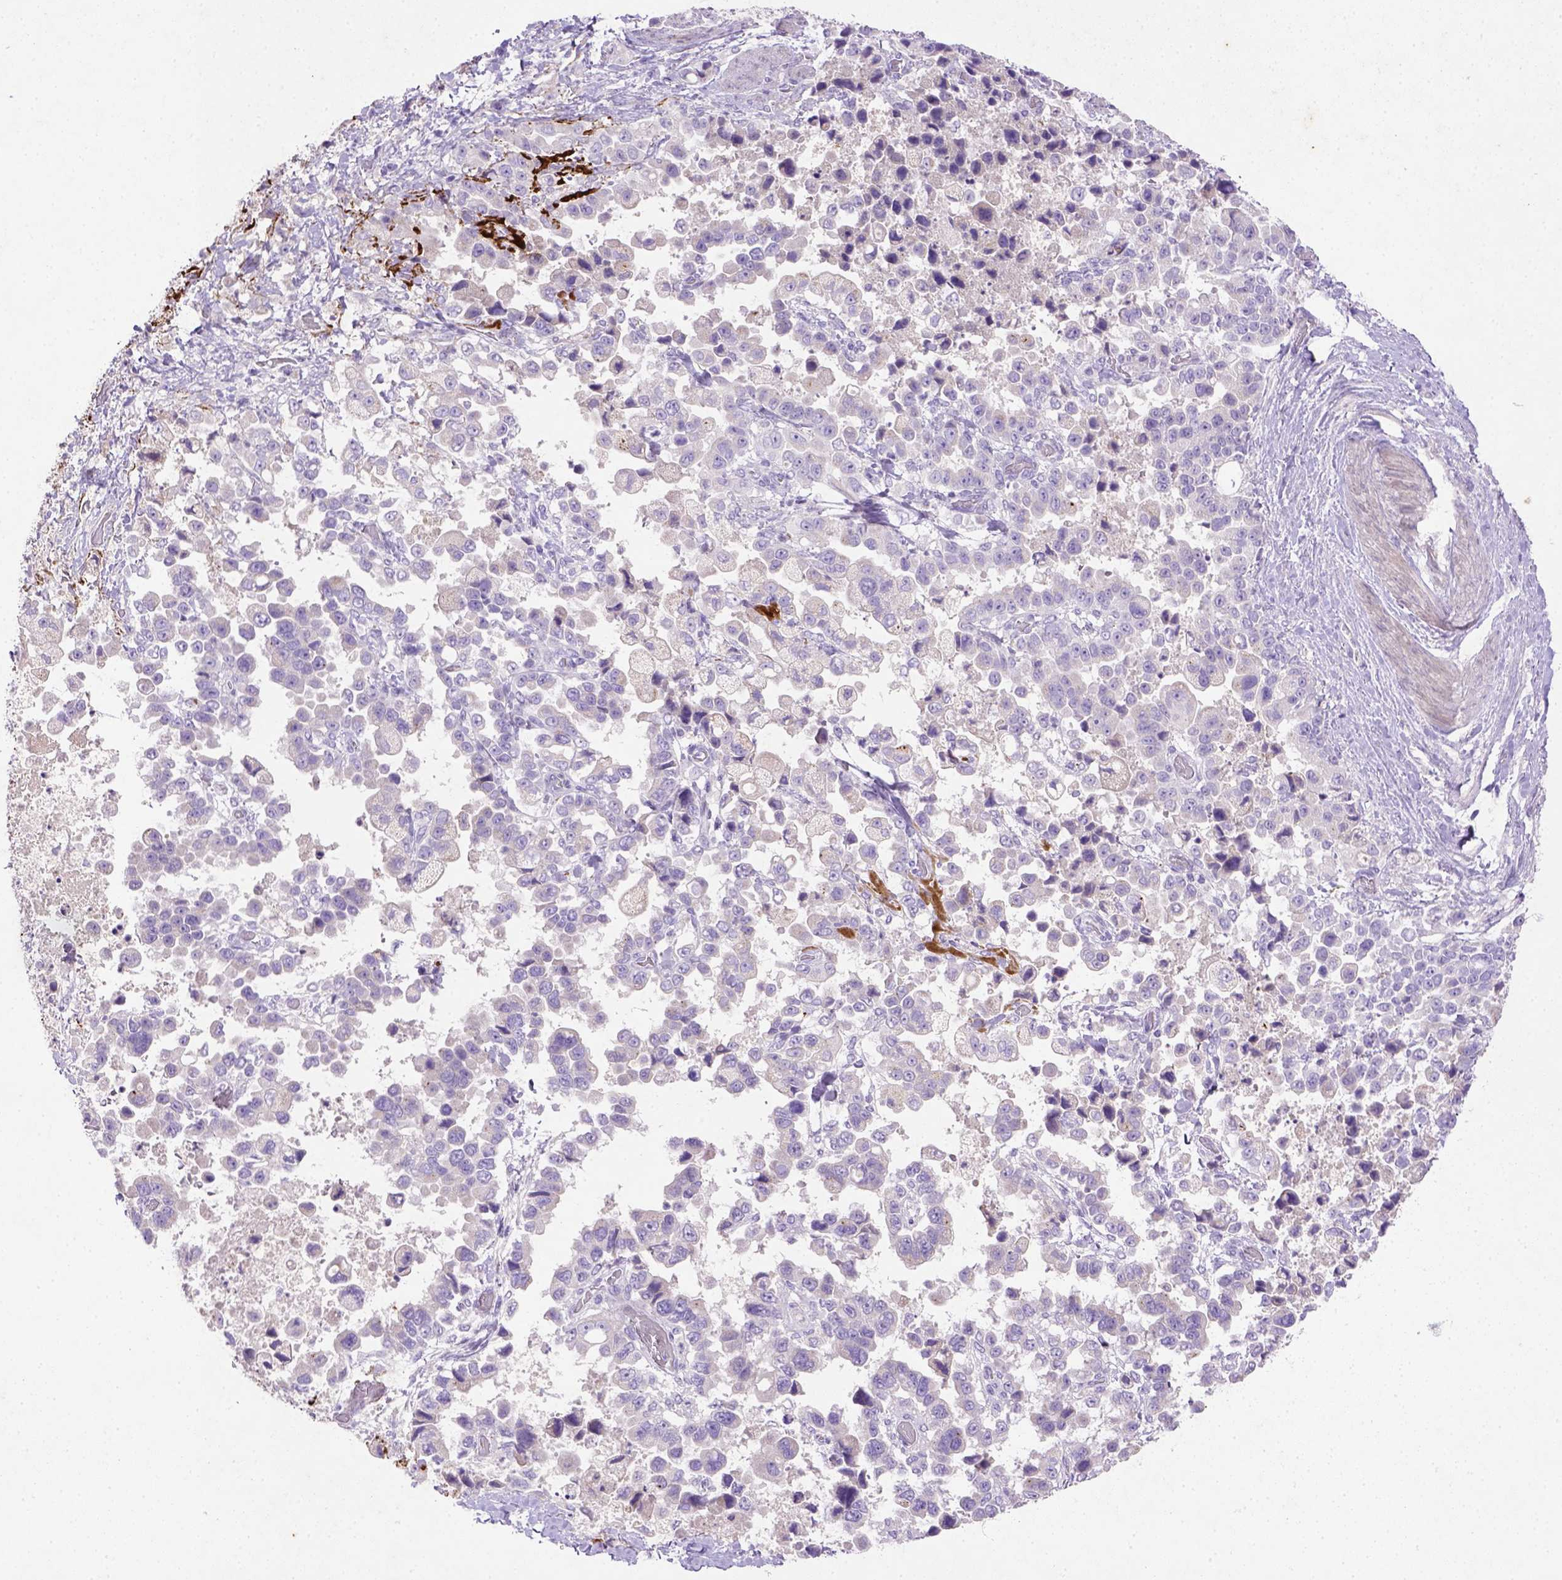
{"staining": {"intensity": "negative", "quantity": "none", "location": "none"}, "tissue": "stomach cancer", "cell_type": "Tumor cells", "image_type": "cancer", "snomed": [{"axis": "morphology", "description": "Adenocarcinoma, NOS"}, {"axis": "topography", "description": "Stomach"}], "caption": "Human stomach adenocarcinoma stained for a protein using immunohistochemistry (IHC) demonstrates no staining in tumor cells.", "gene": "NUDT2", "patient": {"sex": "male", "age": 59}}